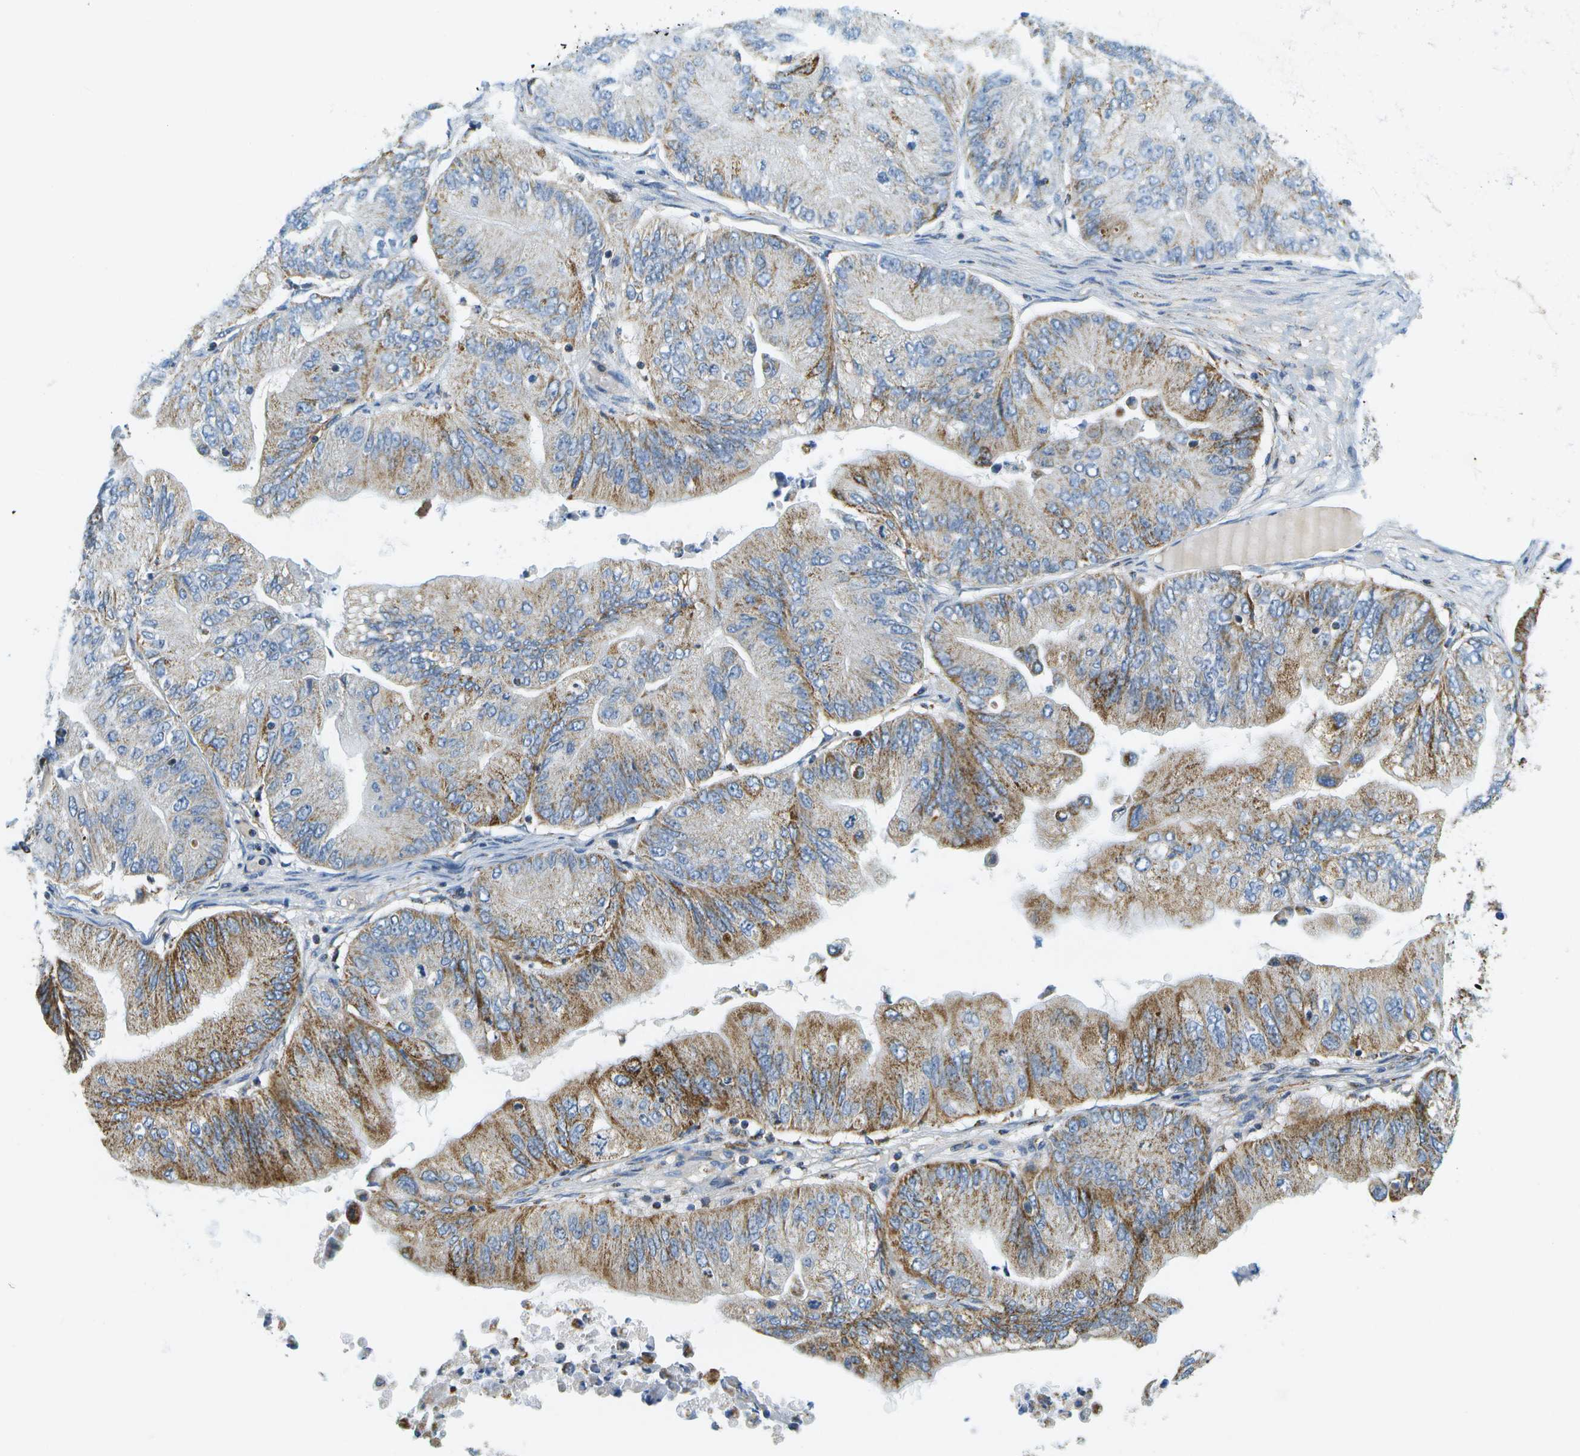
{"staining": {"intensity": "moderate", "quantity": "25%-75%", "location": "cytoplasmic/membranous"}, "tissue": "ovarian cancer", "cell_type": "Tumor cells", "image_type": "cancer", "snomed": [{"axis": "morphology", "description": "Cystadenocarcinoma, mucinous, NOS"}, {"axis": "topography", "description": "Ovary"}], "caption": "Ovarian mucinous cystadenocarcinoma stained with DAB immunohistochemistry (IHC) reveals medium levels of moderate cytoplasmic/membranous staining in approximately 25%-75% of tumor cells.", "gene": "HLCS", "patient": {"sex": "female", "age": 61}}